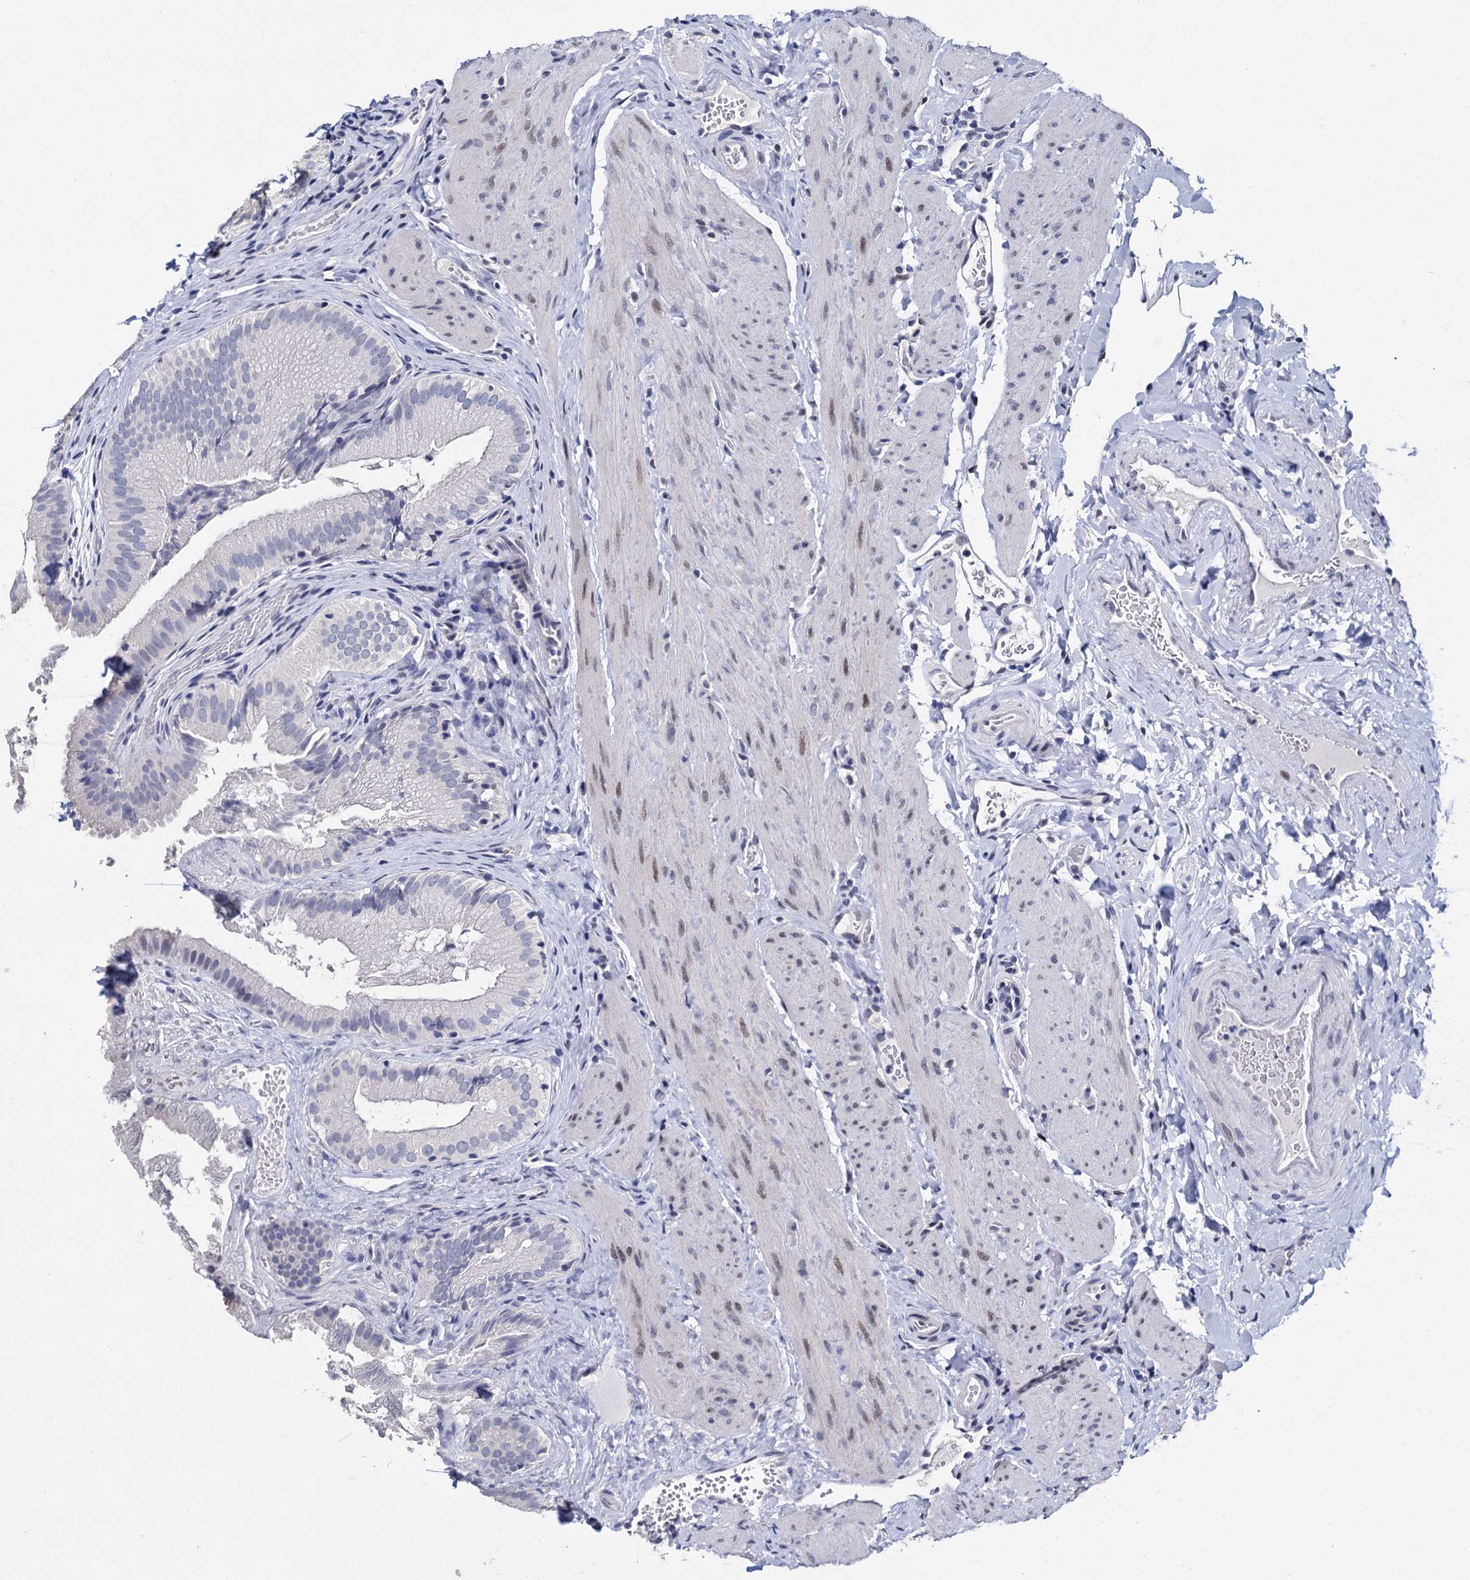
{"staining": {"intensity": "negative", "quantity": "none", "location": "none"}, "tissue": "gallbladder", "cell_type": "Glandular cells", "image_type": "normal", "snomed": [{"axis": "morphology", "description": "Normal tissue, NOS"}, {"axis": "topography", "description": "Gallbladder"}], "caption": "A high-resolution photomicrograph shows immunohistochemistry (IHC) staining of normal gallbladder, which displays no significant positivity in glandular cells. (Brightfield microscopy of DAB (3,3'-diaminobenzidine) immunohistochemistry at high magnification).", "gene": "MAGEA4", "patient": {"sex": "female", "age": 30}}